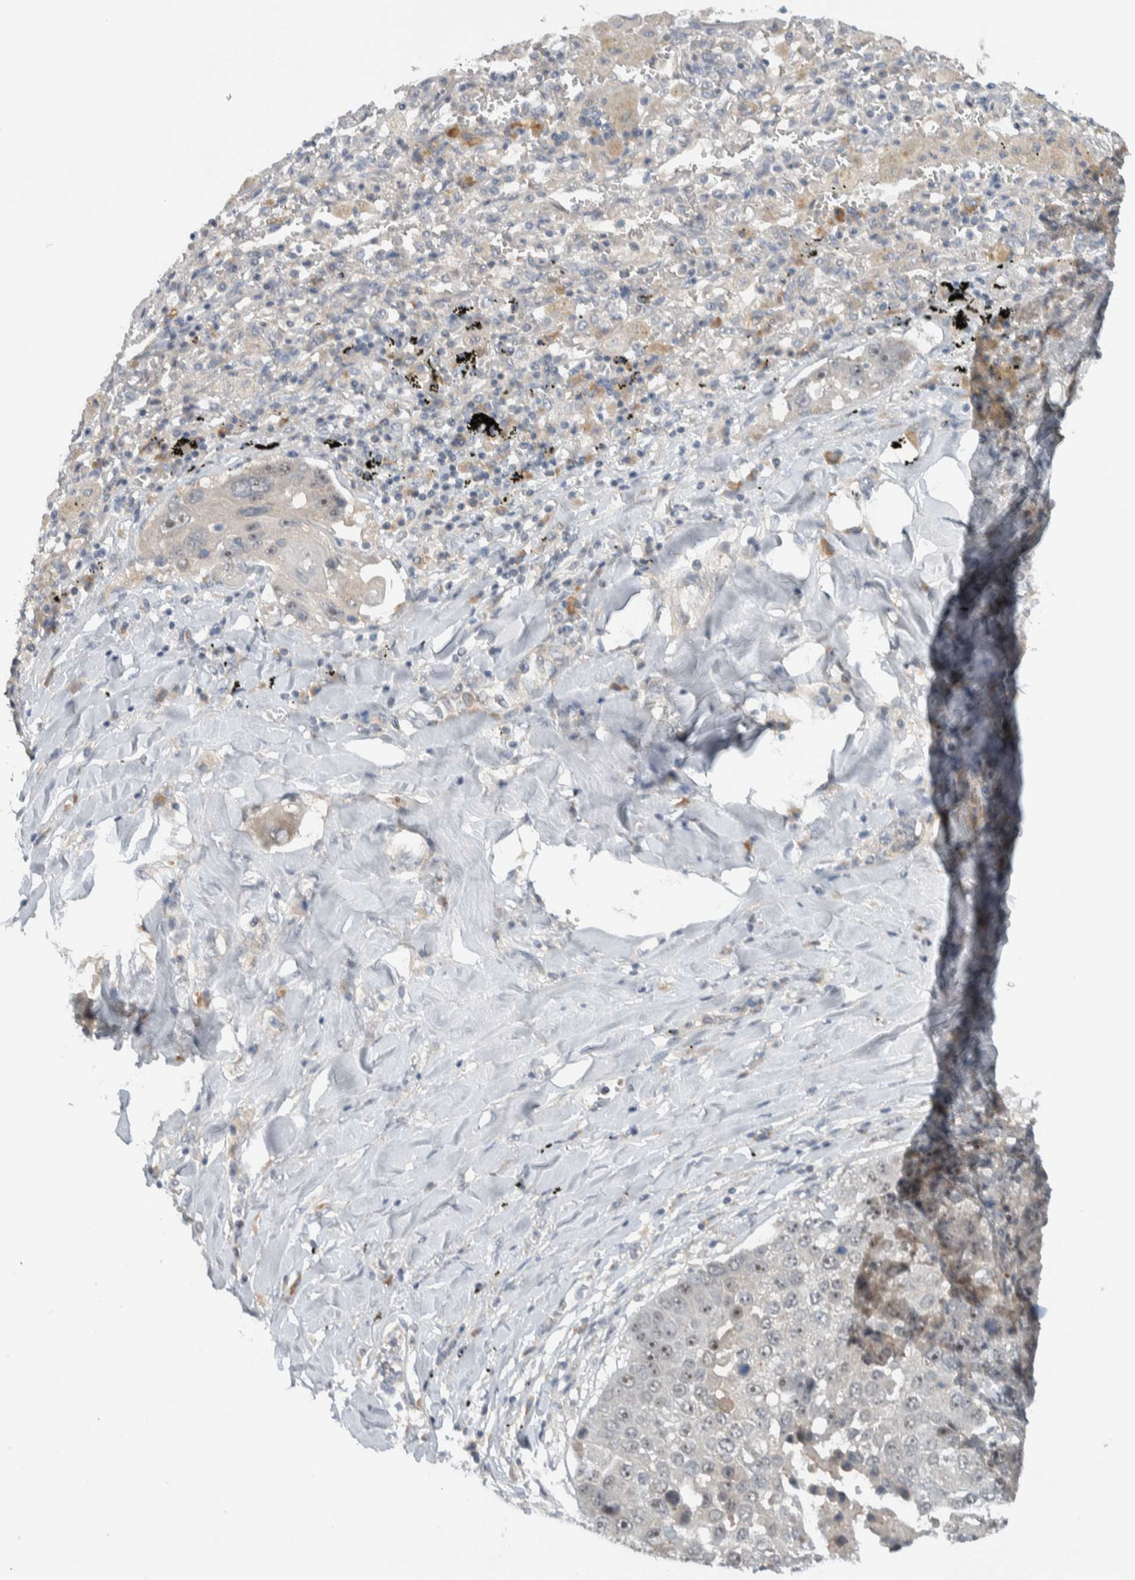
{"staining": {"intensity": "weak", "quantity": "<25%", "location": "nuclear"}, "tissue": "lung cancer", "cell_type": "Tumor cells", "image_type": "cancer", "snomed": [{"axis": "morphology", "description": "Squamous cell carcinoma, NOS"}, {"axis": "topography", "description": "Lung"}], "caption": "Immunohistochemistry histopathology image of neoplastic tissue: human lung squamous cell carcinoma stained with DAB exhibits no significant protein expression in tumor cells.", "gene": "MPRIP", "patient": {"sex": "male", "age": 61}}